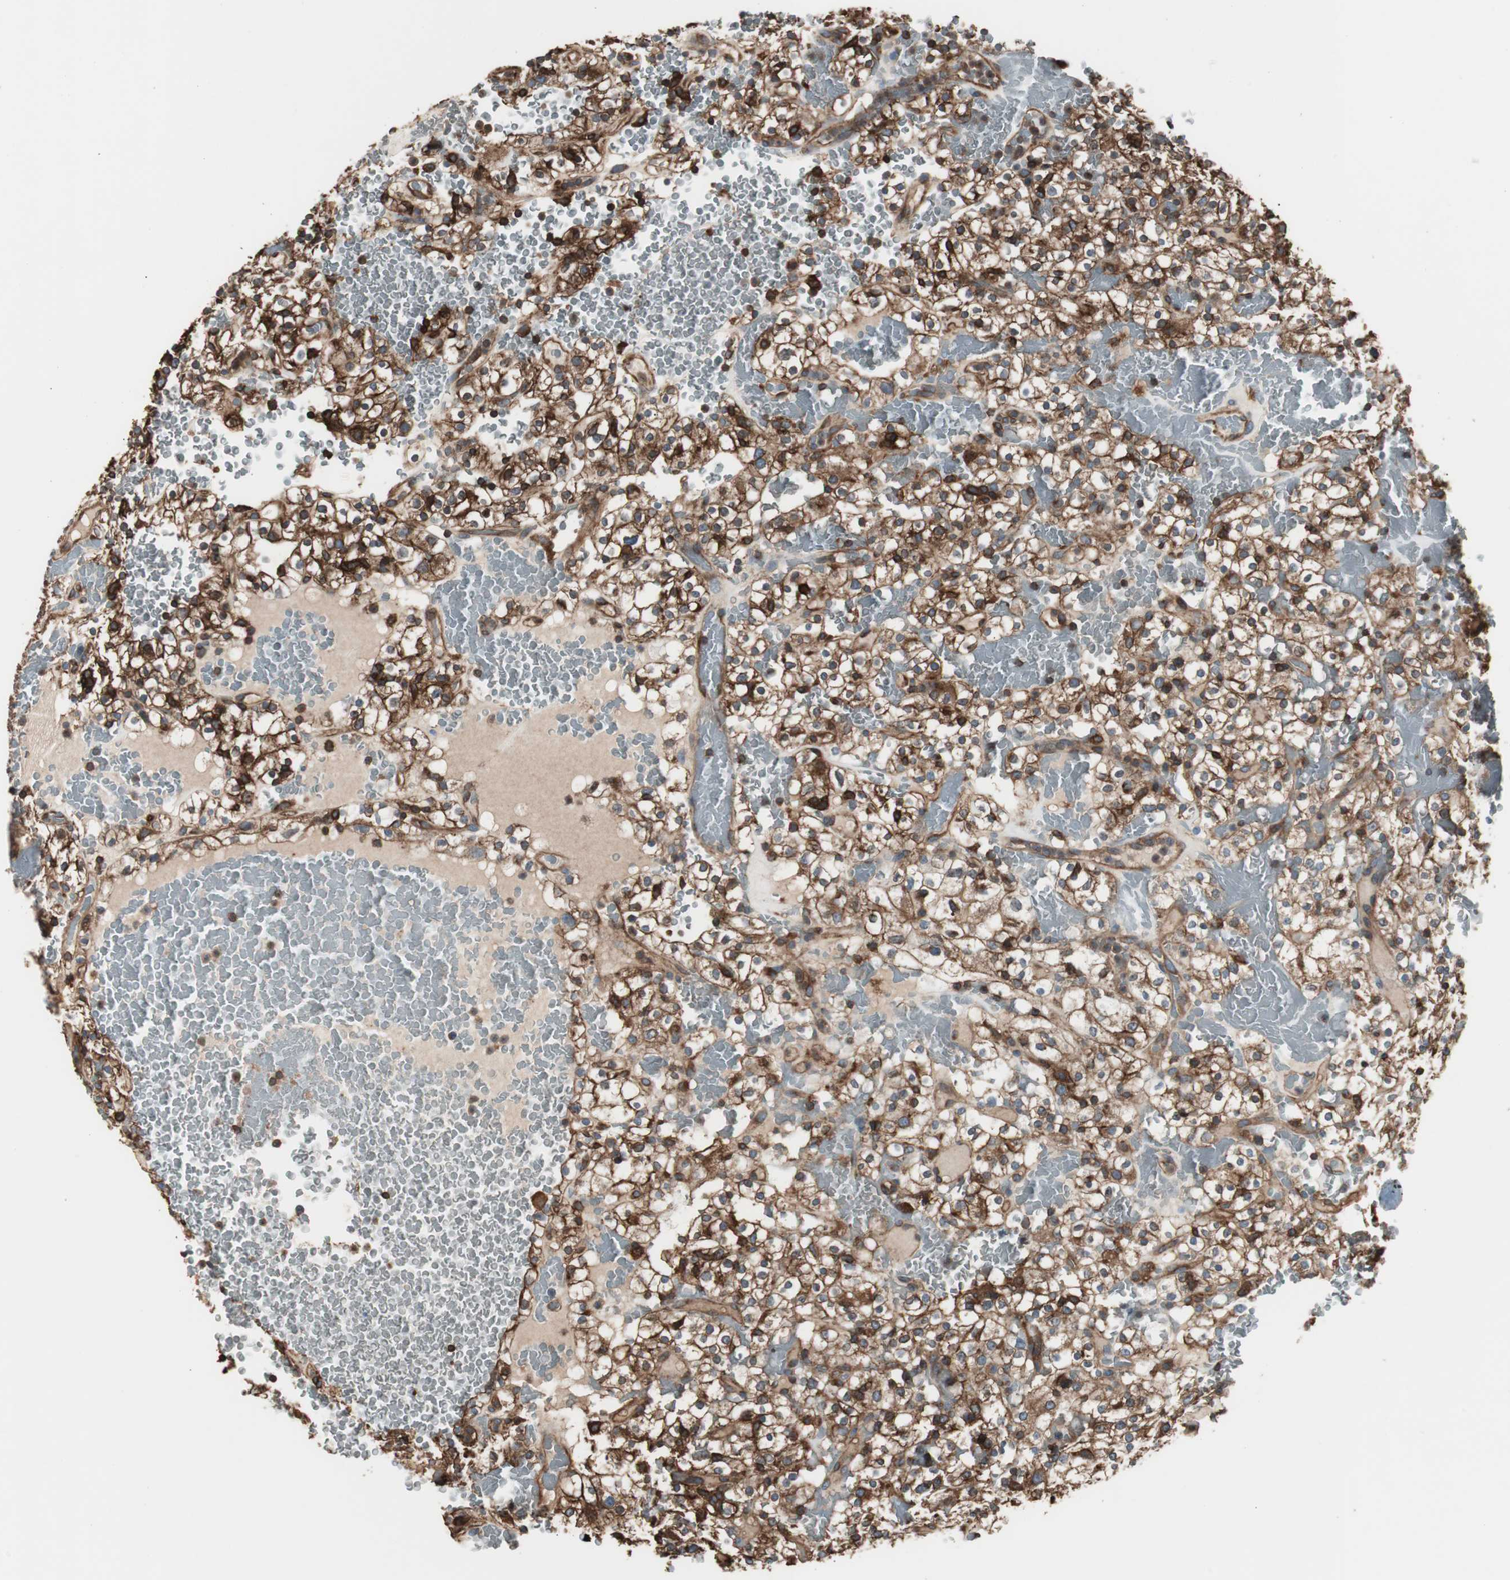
{"staining": {"intensity": "strong", "quantity": ">75%", "location": "cytoplasmic/membranous,nuclear"}, "tissue": "renal cancer", "cell_type": "Tumor cells", "image_type": "cancer", "snomed": [{"axis": "morphology", "description": "Normal tissue, NOS"}, {"axis": "morphology", "description": "Adenocarcinoma, NOS"}, {"axis": "topography", "description": "Kidney"}], "caption": "Renal adenocarcinoma stained with a protein marker exhibits strong staining in tumor cells.", "gene": "B2M", "patient": {"sex": "female", "age": 72}}